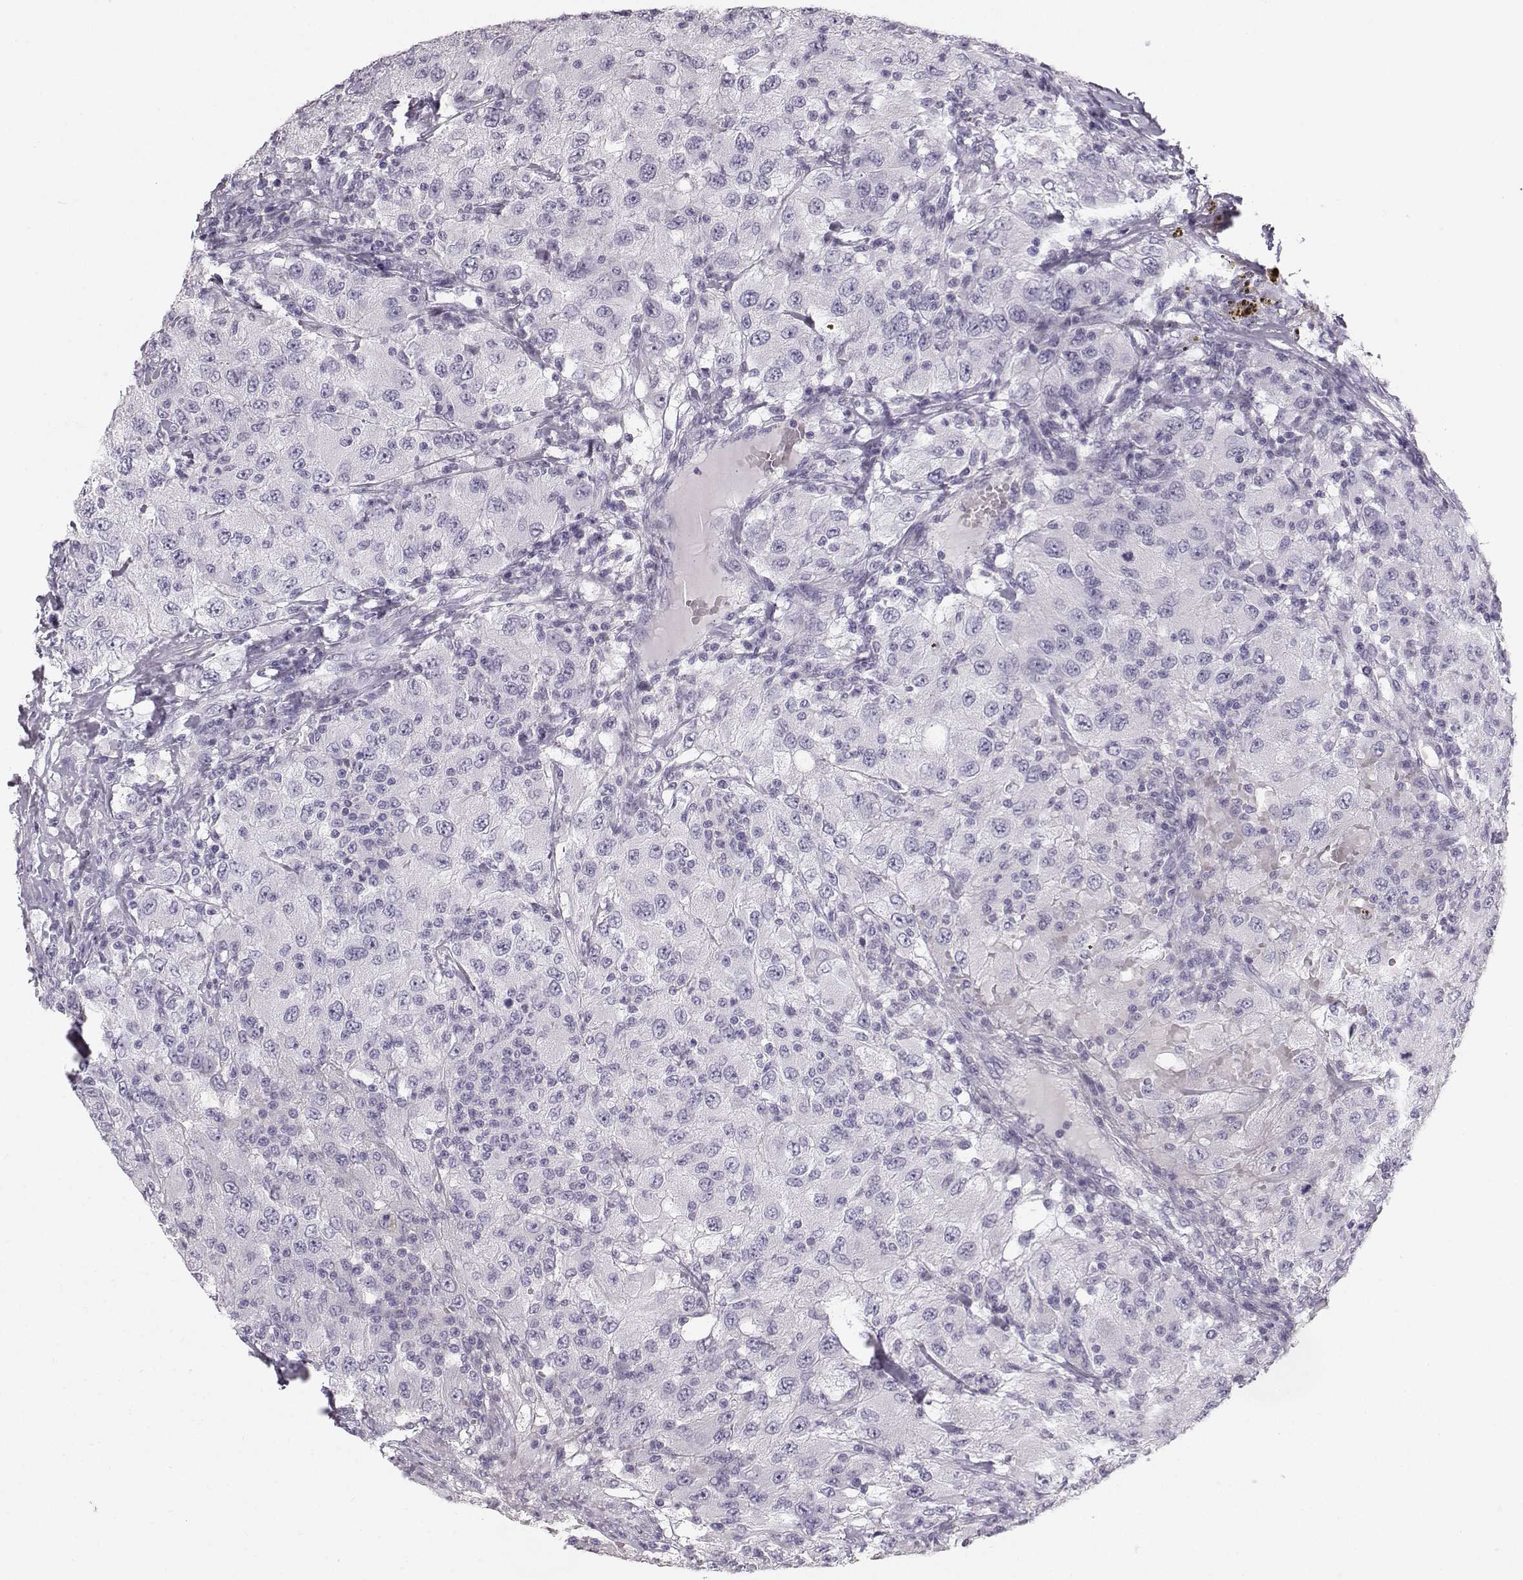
{"staining": {"intensity": "negative", "quantity": "none", "location": "none"}, "tissue": "renal cancer", "cell_type": "Tumor cells", "image_type": "cancer", "snomed": [{"axis": "morphology", "description": "Adenocarcinoma, NOS"}, {"axis": "topography", "description": "Kidney"}], "caption": "Image shows no protein positivity in tumor cells of renal adenocarcinoma tissue.", "gene": "CASR", "patient": {"sex": "female", "age": 67}}